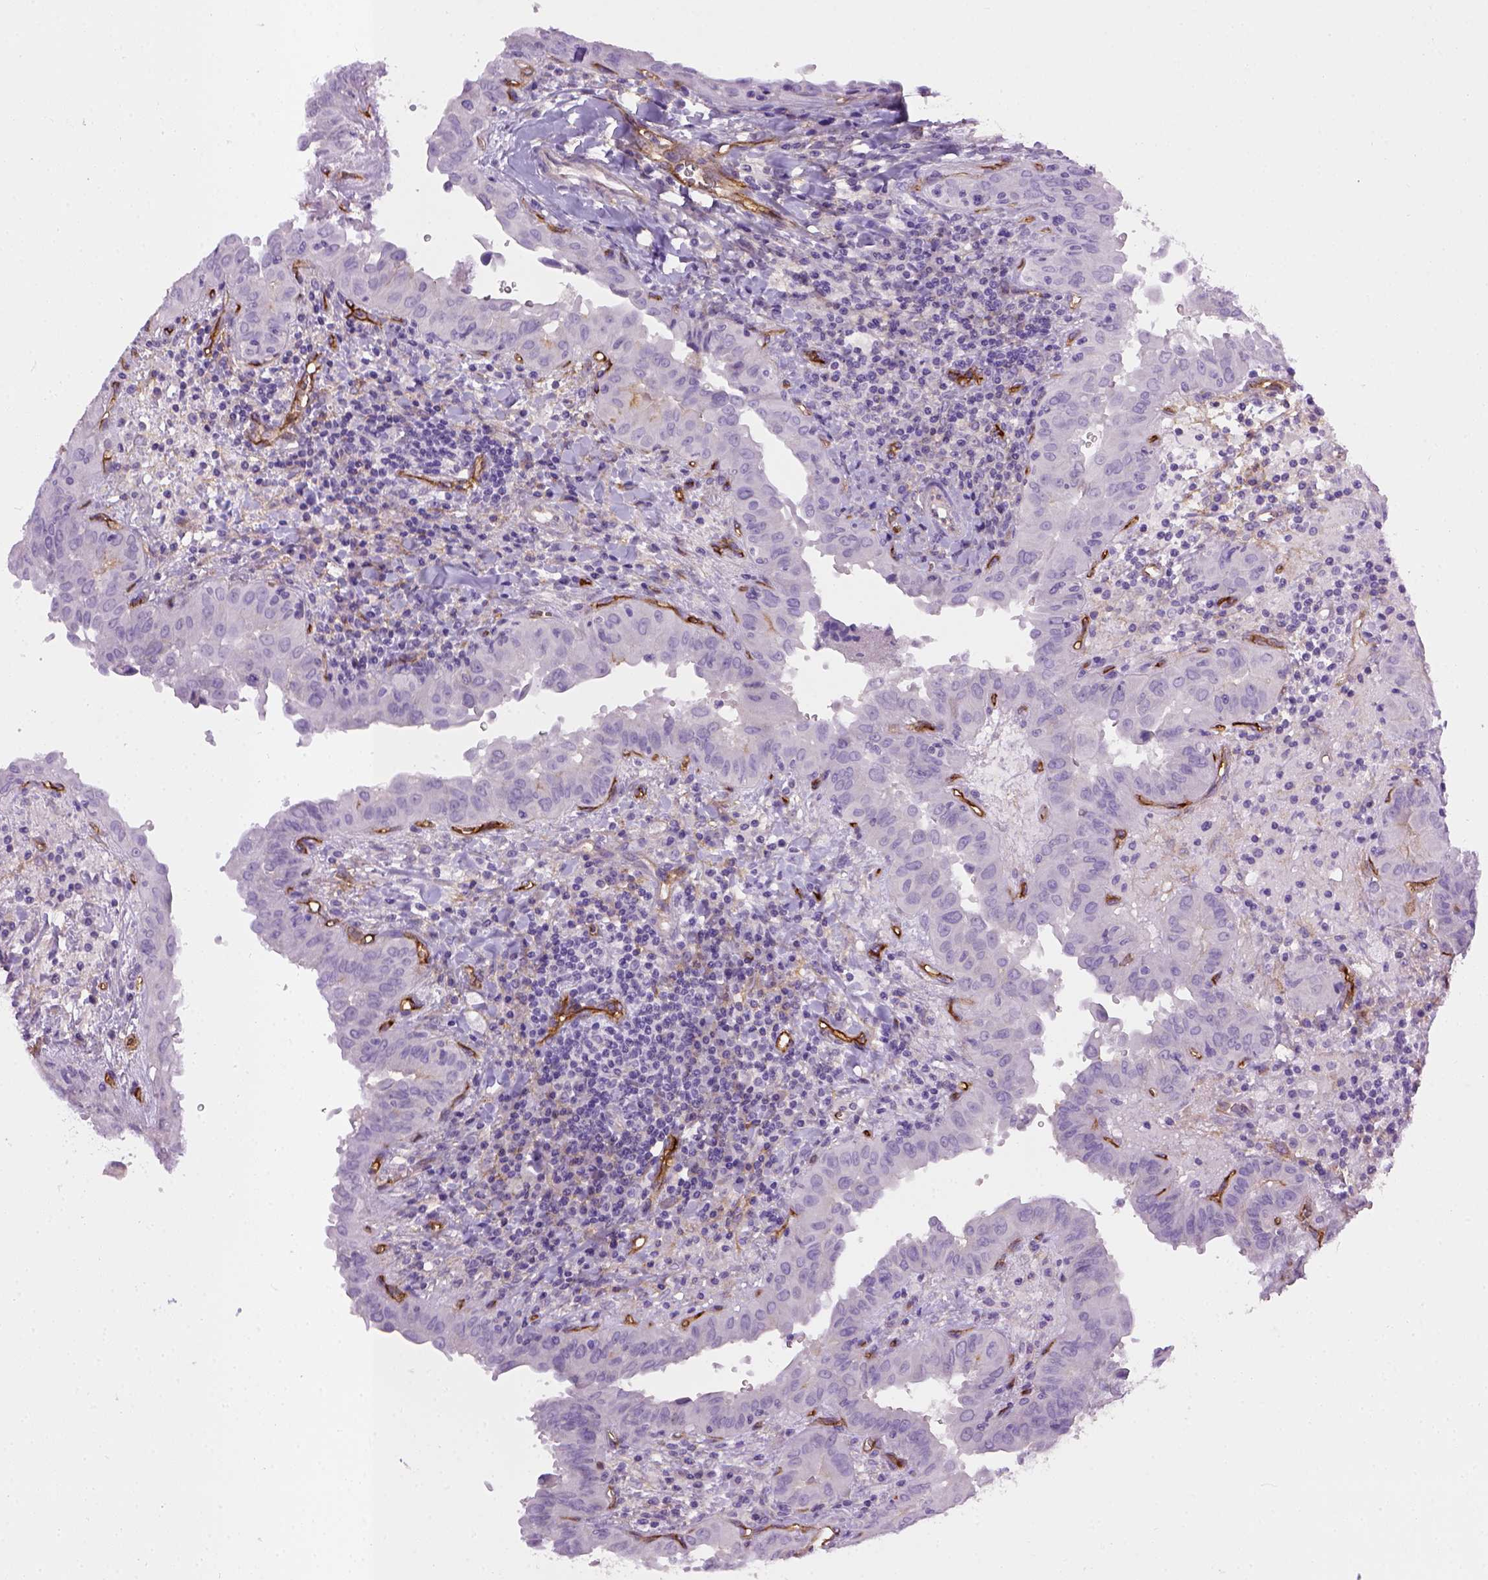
{"staining": {"intensity": "negative", "quantity": "none", "location": "none"}, "tissue": "thyroid cancer", "cell_type": "Tumor cells", "image_type": "cancer", "snomed": [{"axis": "morphology", "description": "Papillary adenocarcinoma, NOS"}, {"axis": "topography", "description": "Thyroid gland"}], "caption": "Thyroid cancer (papillary adenocarcinoma) was stained to show a protein in brown. There is no significant positivity in tumor cells. The staining was performed using DAB (3,3'-diaminobenzidine) to visualize the protein expression in brown, while the nuclei were stained in blue with hematoxylin (Magnification: 20x).", "gene": "ENG", "patient": {"sex": "female", "age": 37}}